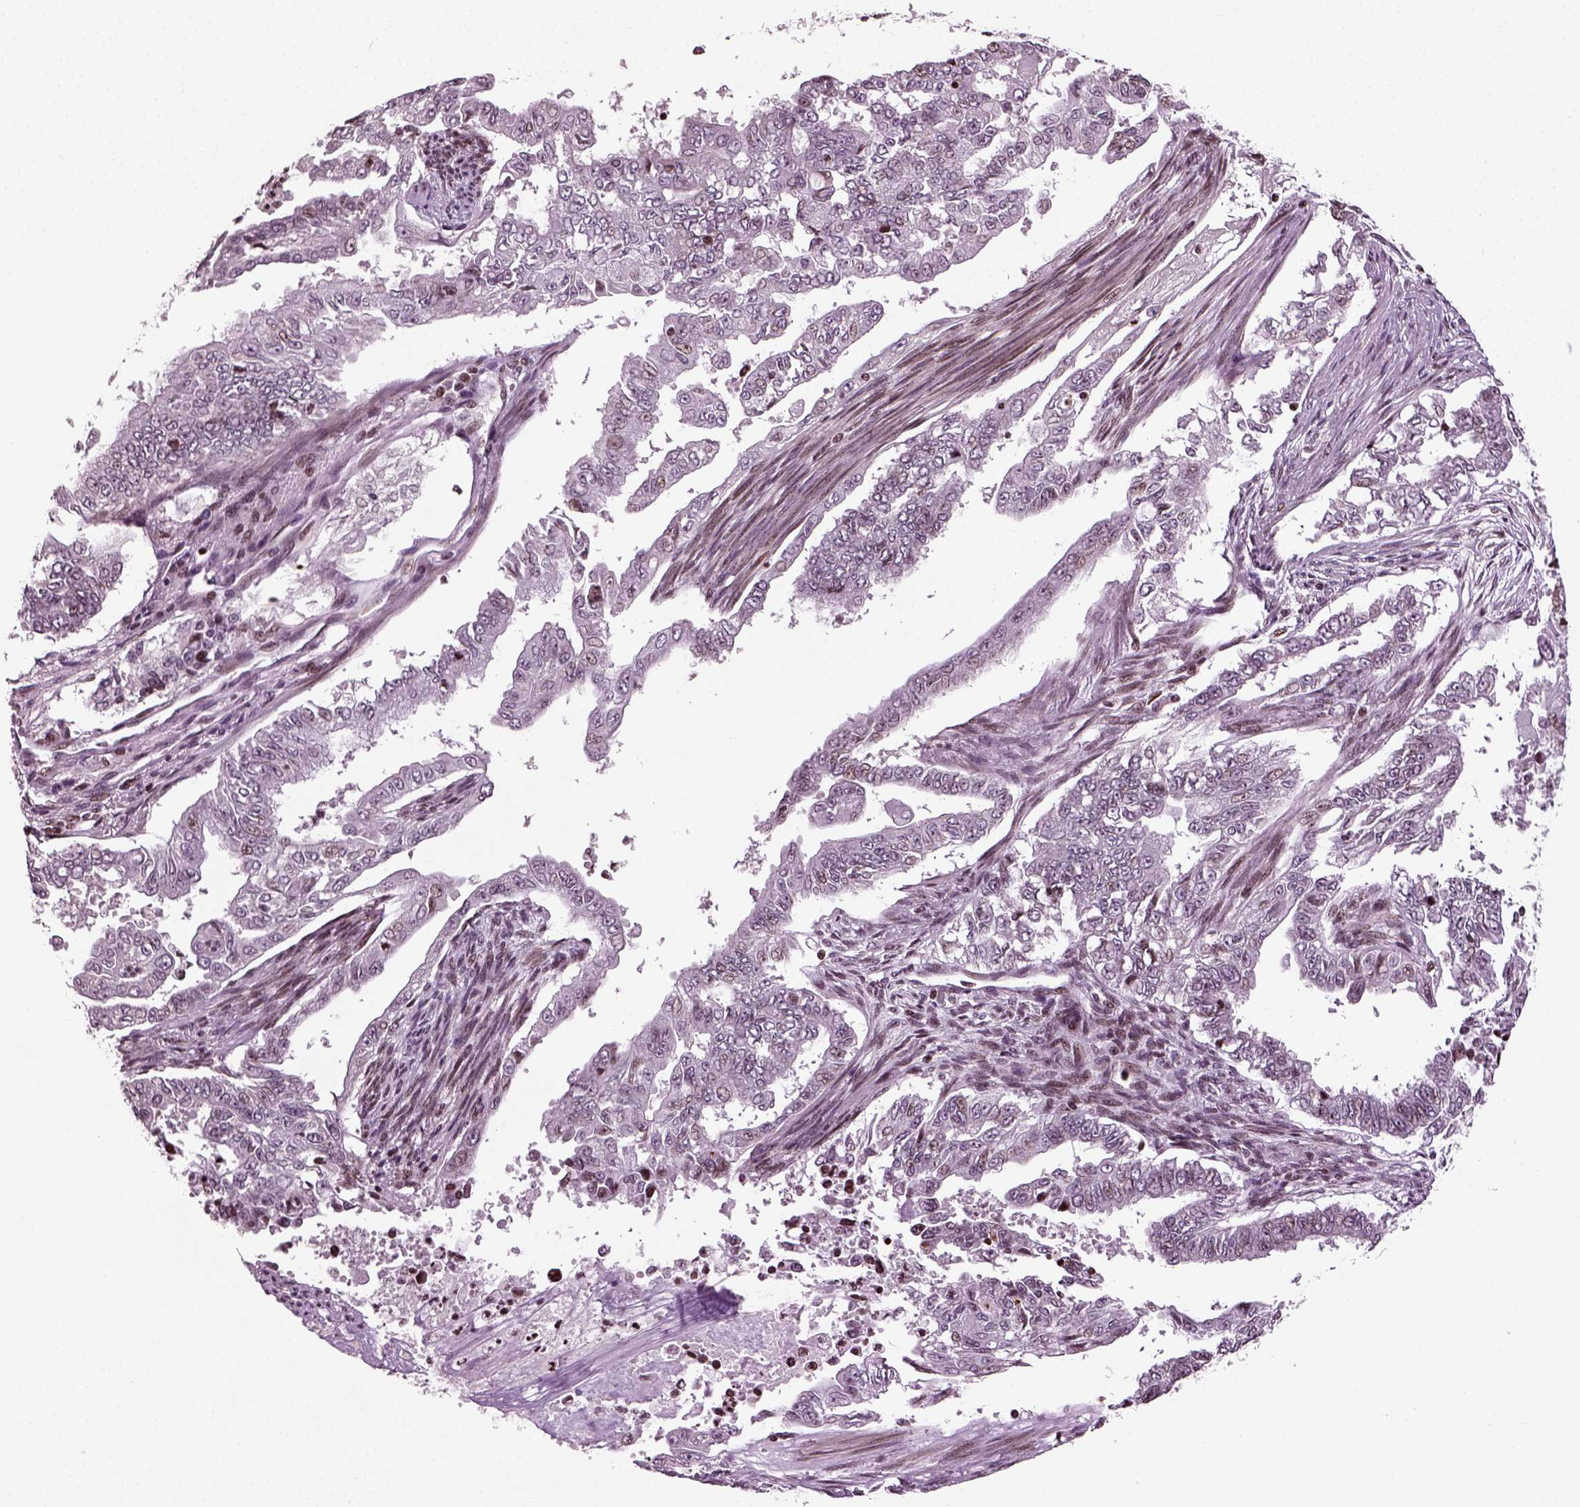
{"staining": {"intensity": "weak", "quantity": "<25%", "location": "nuclear"}, "tissue": "endometrial cancer", "cell_type": "Tumor cells", "image_type": "cancer", "snomed": [{"axis": "morphology", "description": "Adenocarcinoma, NOS"}, {"axis": "topography", "description": "Uterus"}], "caption": "IHC of endometrial cancer (adenocarcinoma) shows no expression in tumor cells.", "gene": "HEYL", "patient": {"sex": "female", "age": 59}}